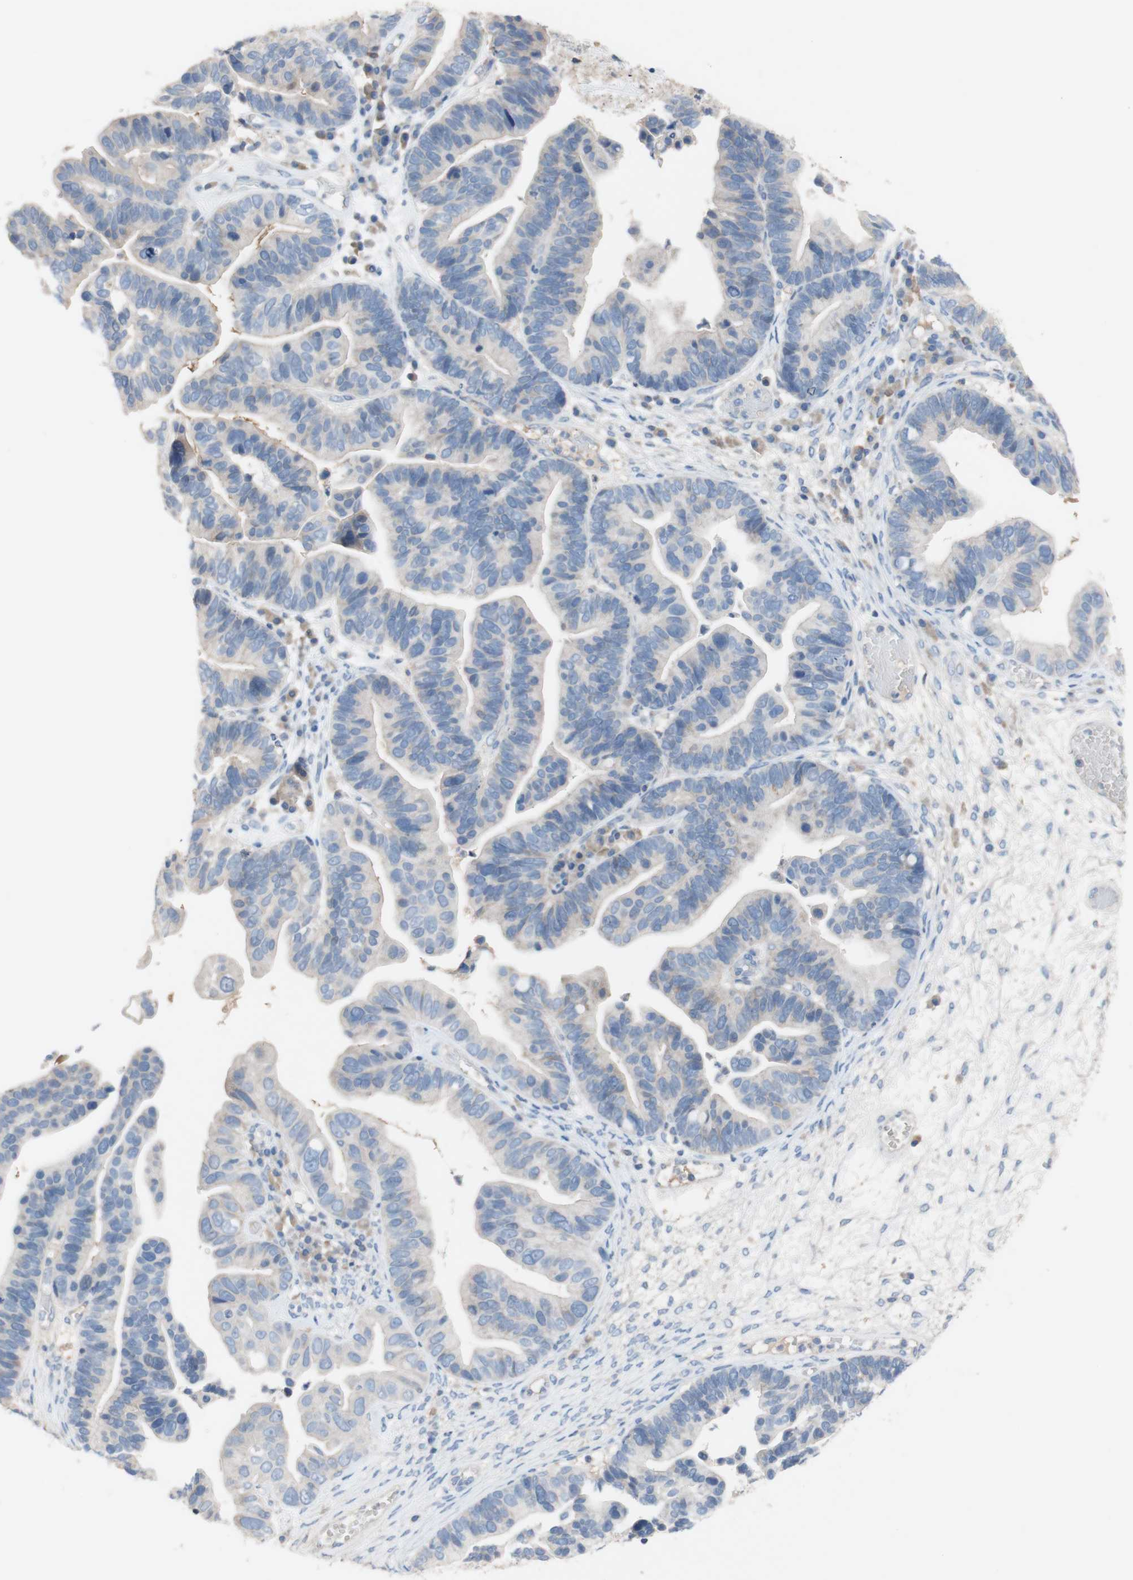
{"staining": {"intensity": "negative", "quantity": "none", "location": "none"}, "tissue": "ovarian cancer", "cell_type": "Tumor cells", "image_type": "cancer", "snomed": [{"axis": "morphology", "description": "Cystadenocarcinoma, serous, NOS"}, {"axis": "topography", "description": "Ovary"}], "caption": "Ovarian cancer was stained to show a protein in brown. There is no significant expression in tumor cells. (Brightfield microscopy of DAB IHC at high magnification).", "gene": "PACSIN1", "patient": {"sex": "female", "age": 56}}